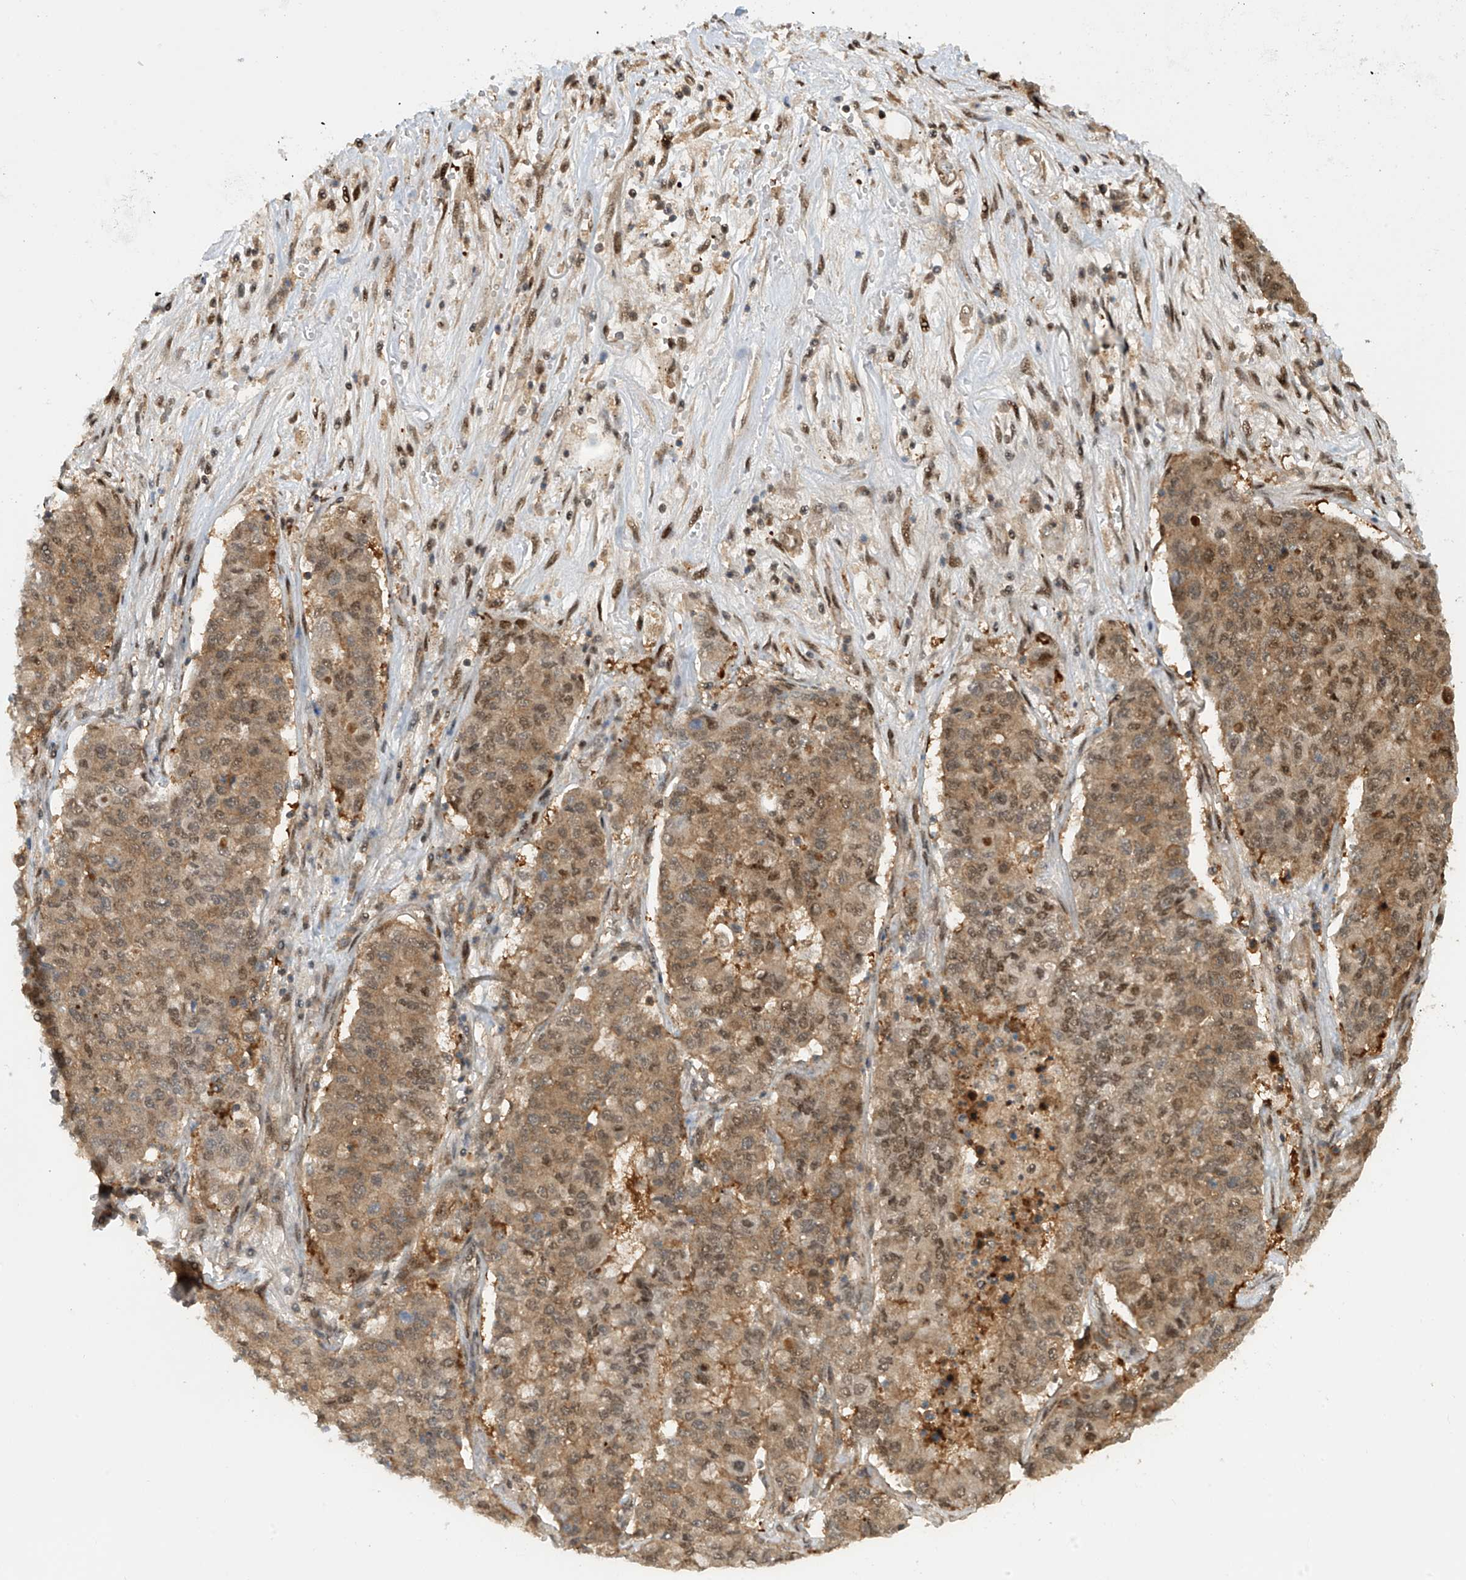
{"staining": {"intensity": "moderate", "quantity": ">75%", "location": "cytoplasmic/membranous,nuclear"}, "tissue": "lung cancer", "cell_type": "Tumor cells", "image_type": "cancer", "snomed": [{"axis": "morphology", "description": "Squamous cell carcinoma, NOS"}, {"axis": "topography", "description": "Lung"}], "caption": "A brown stain shows moderate cytoplasmic/membranous and nuclear staining of a protein in human squamous cell carcinoma (lung) tumor cells.", "gene": "LAGE3", "patient": {"sex": "male", "age": 74}}